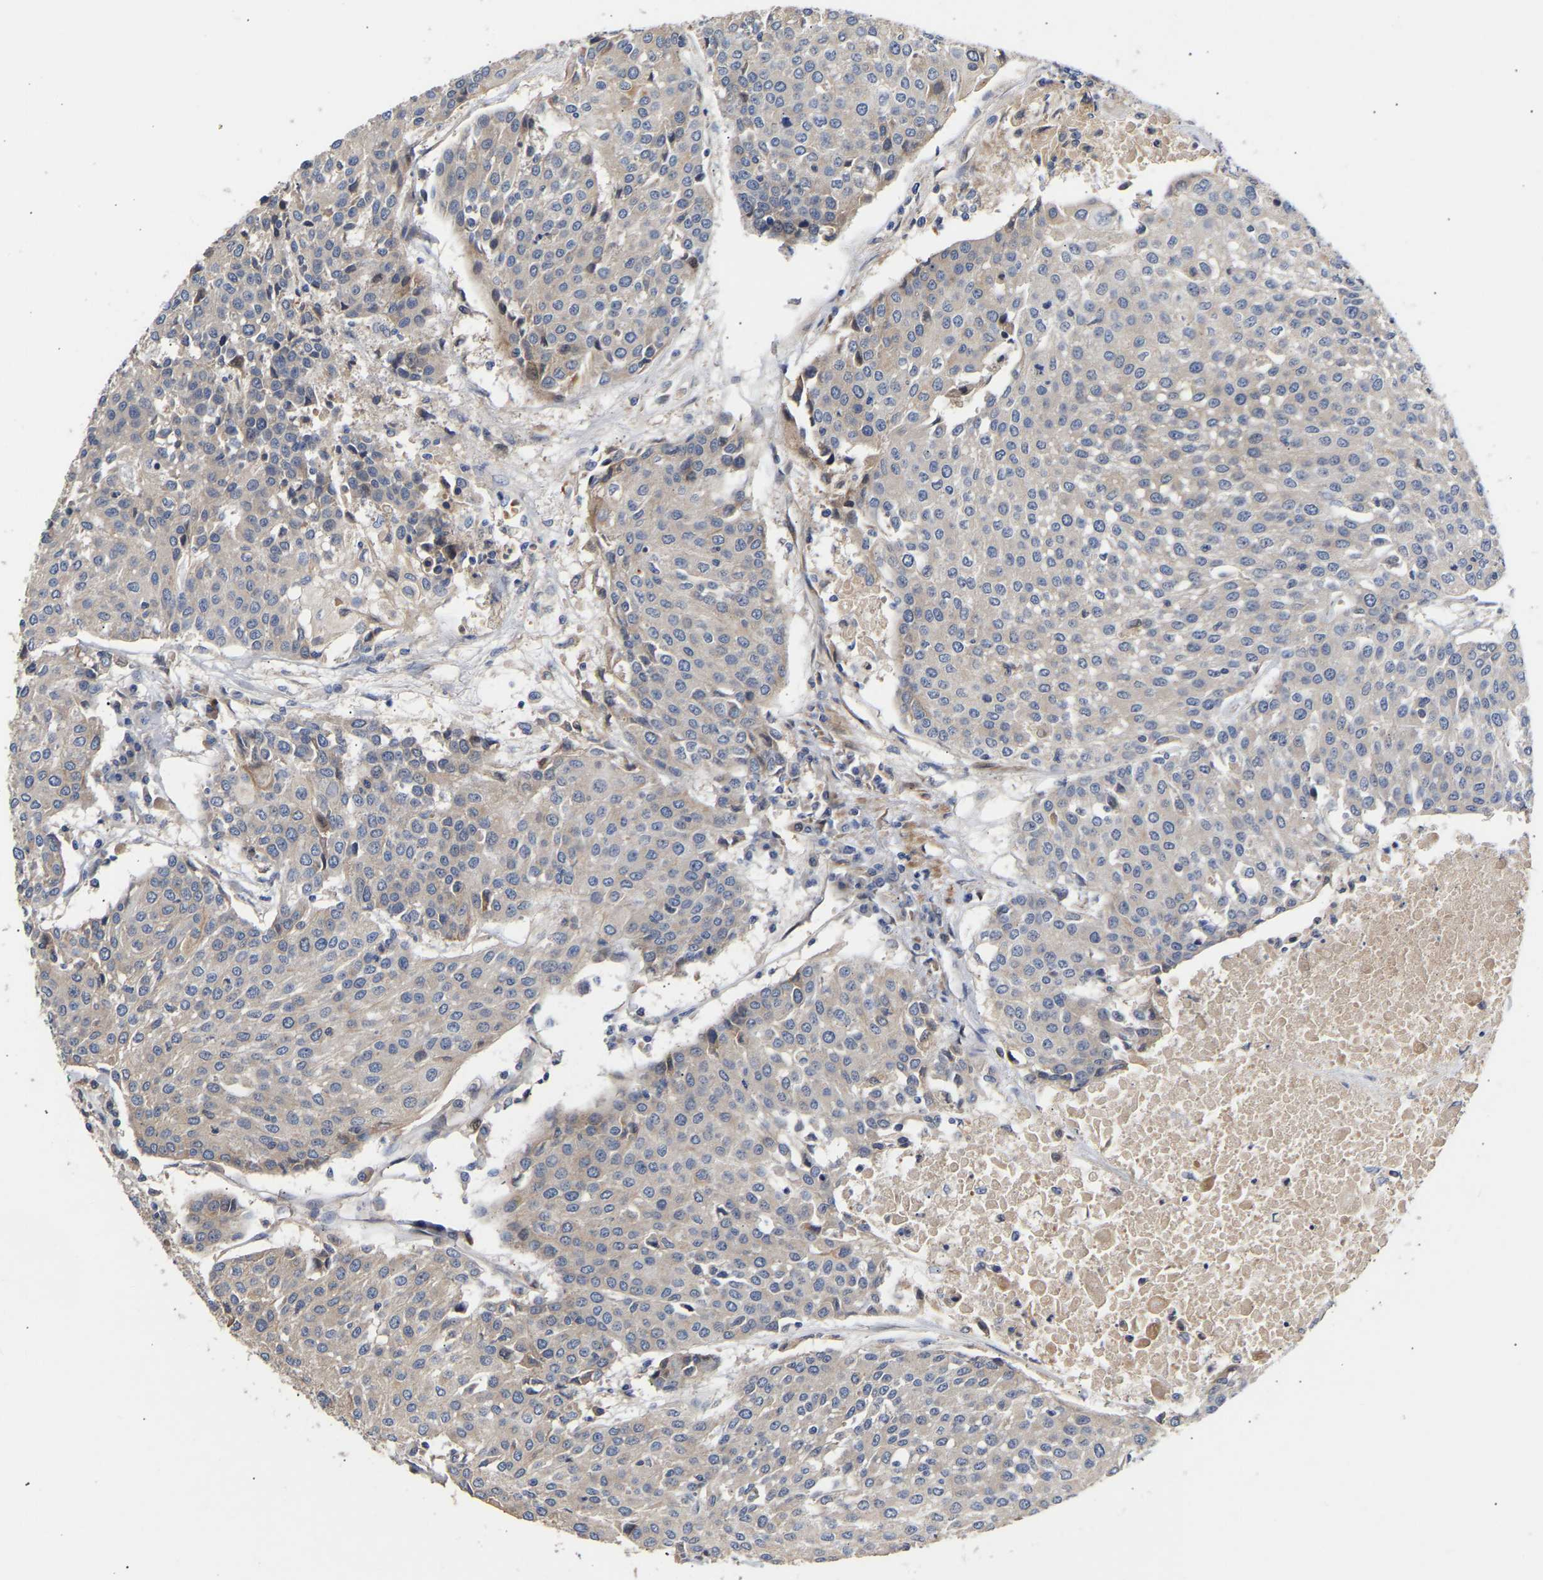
{"staining": {"intensity": "negative", "quantity": "none", "location": "none"}, "tissue": "urothelial cancer", "cell_type": "Tumor cells", "image_type": "cancer", "snomed": [{"axis": "morphology", "description": "Urothelial carcinoma, High grade"}, {"axis": "topography", "description": "Urinary bladder"}], "caption": "Urothelial cancer was stained to show a protein in brown. There is no significant expression in tumor cells.", "gene": "KASH5", "patient": {"sex": "female", "age": 85}}